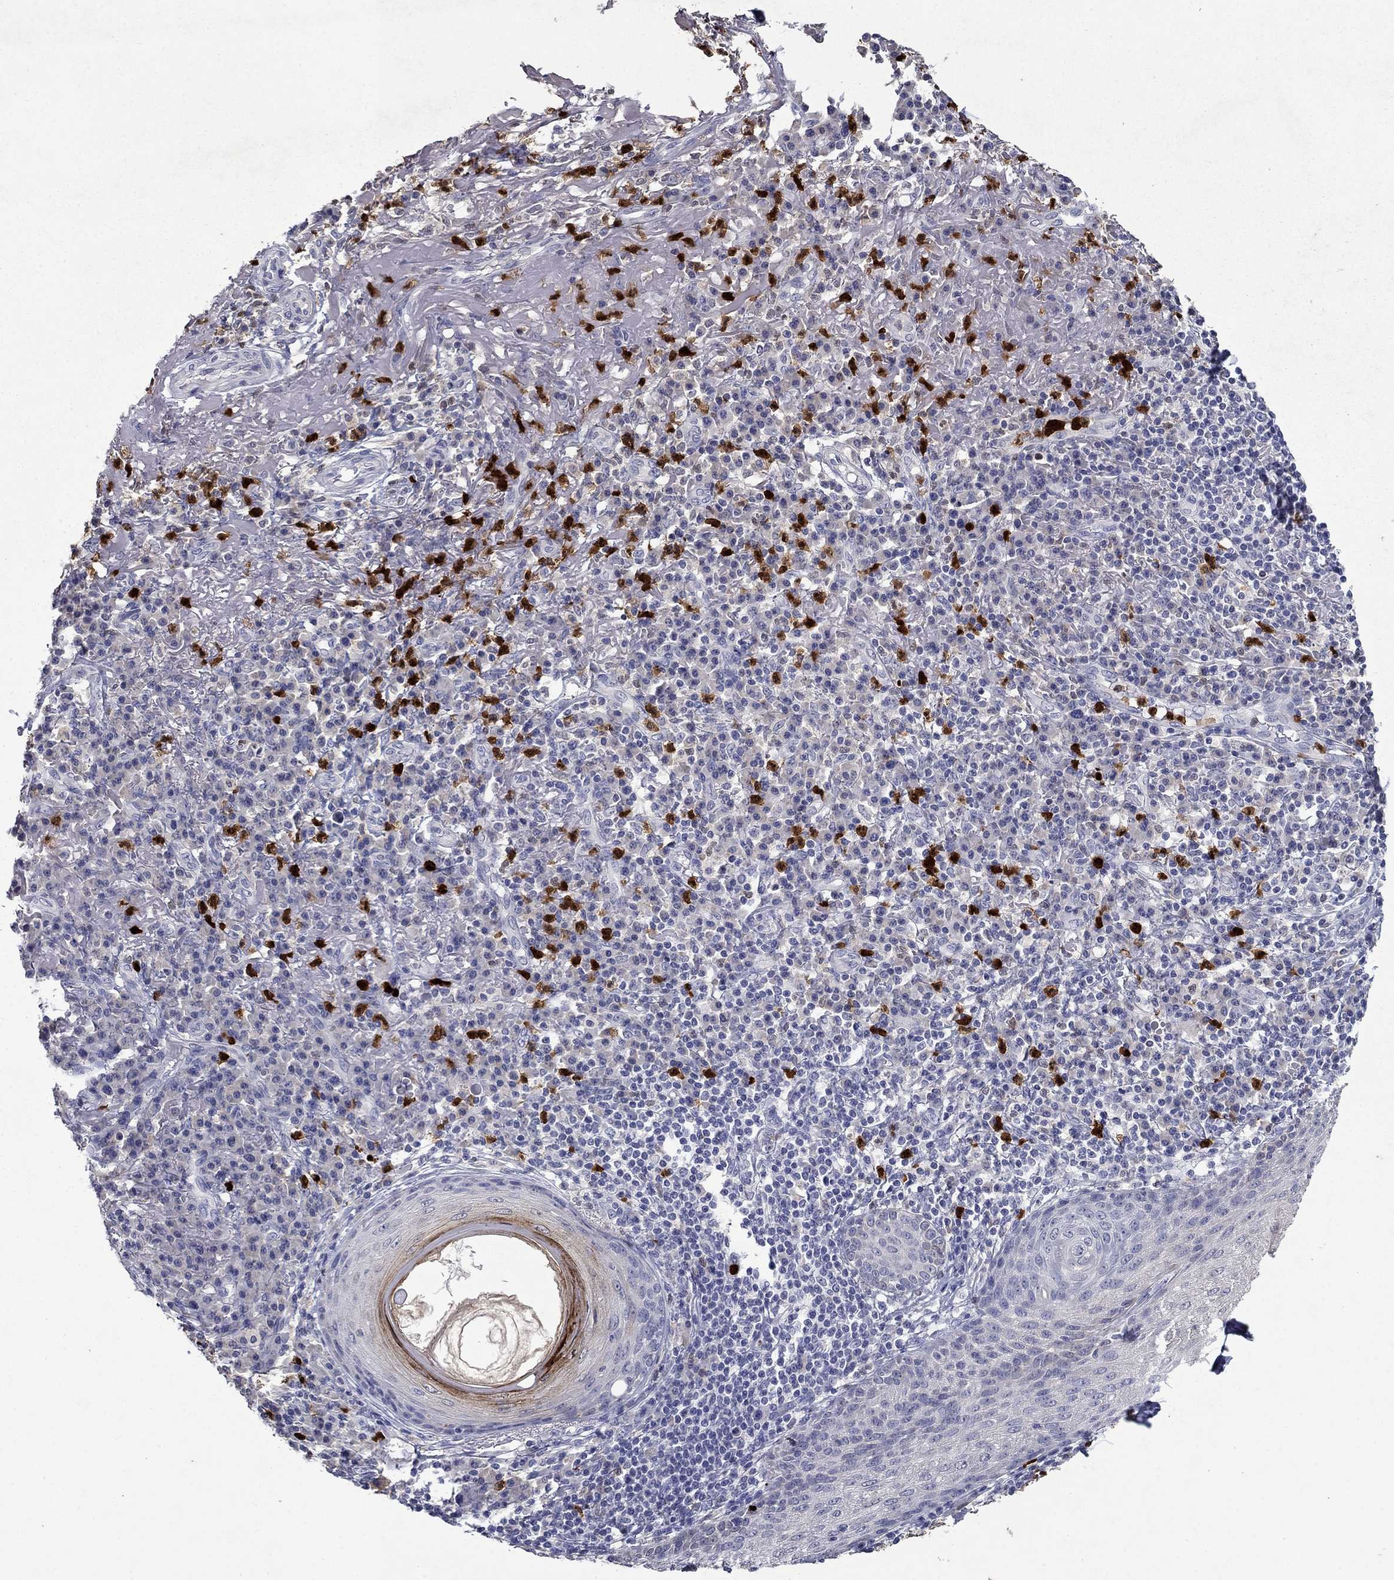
{"staining": {"intensity": "moderate", "quantity": "<25%", "location": "cytoplasmic/membranous"}, "tissue": "skin cancer", "cell_type": "Tumor cells", "image_type": "cancer", "snomed": [{"axis": "morphology", "description": "Squamous cell carcinoma, NOS"}, {"axis": "topography", "description": "Skin"}], "caption": "Protein staining demonstrates moderate cytoplasmic/membranous positivity in about <25% of tumor cells in skin cancer.", "gene": "IRF5", "patient": {"sex": "male", "age": 92}}